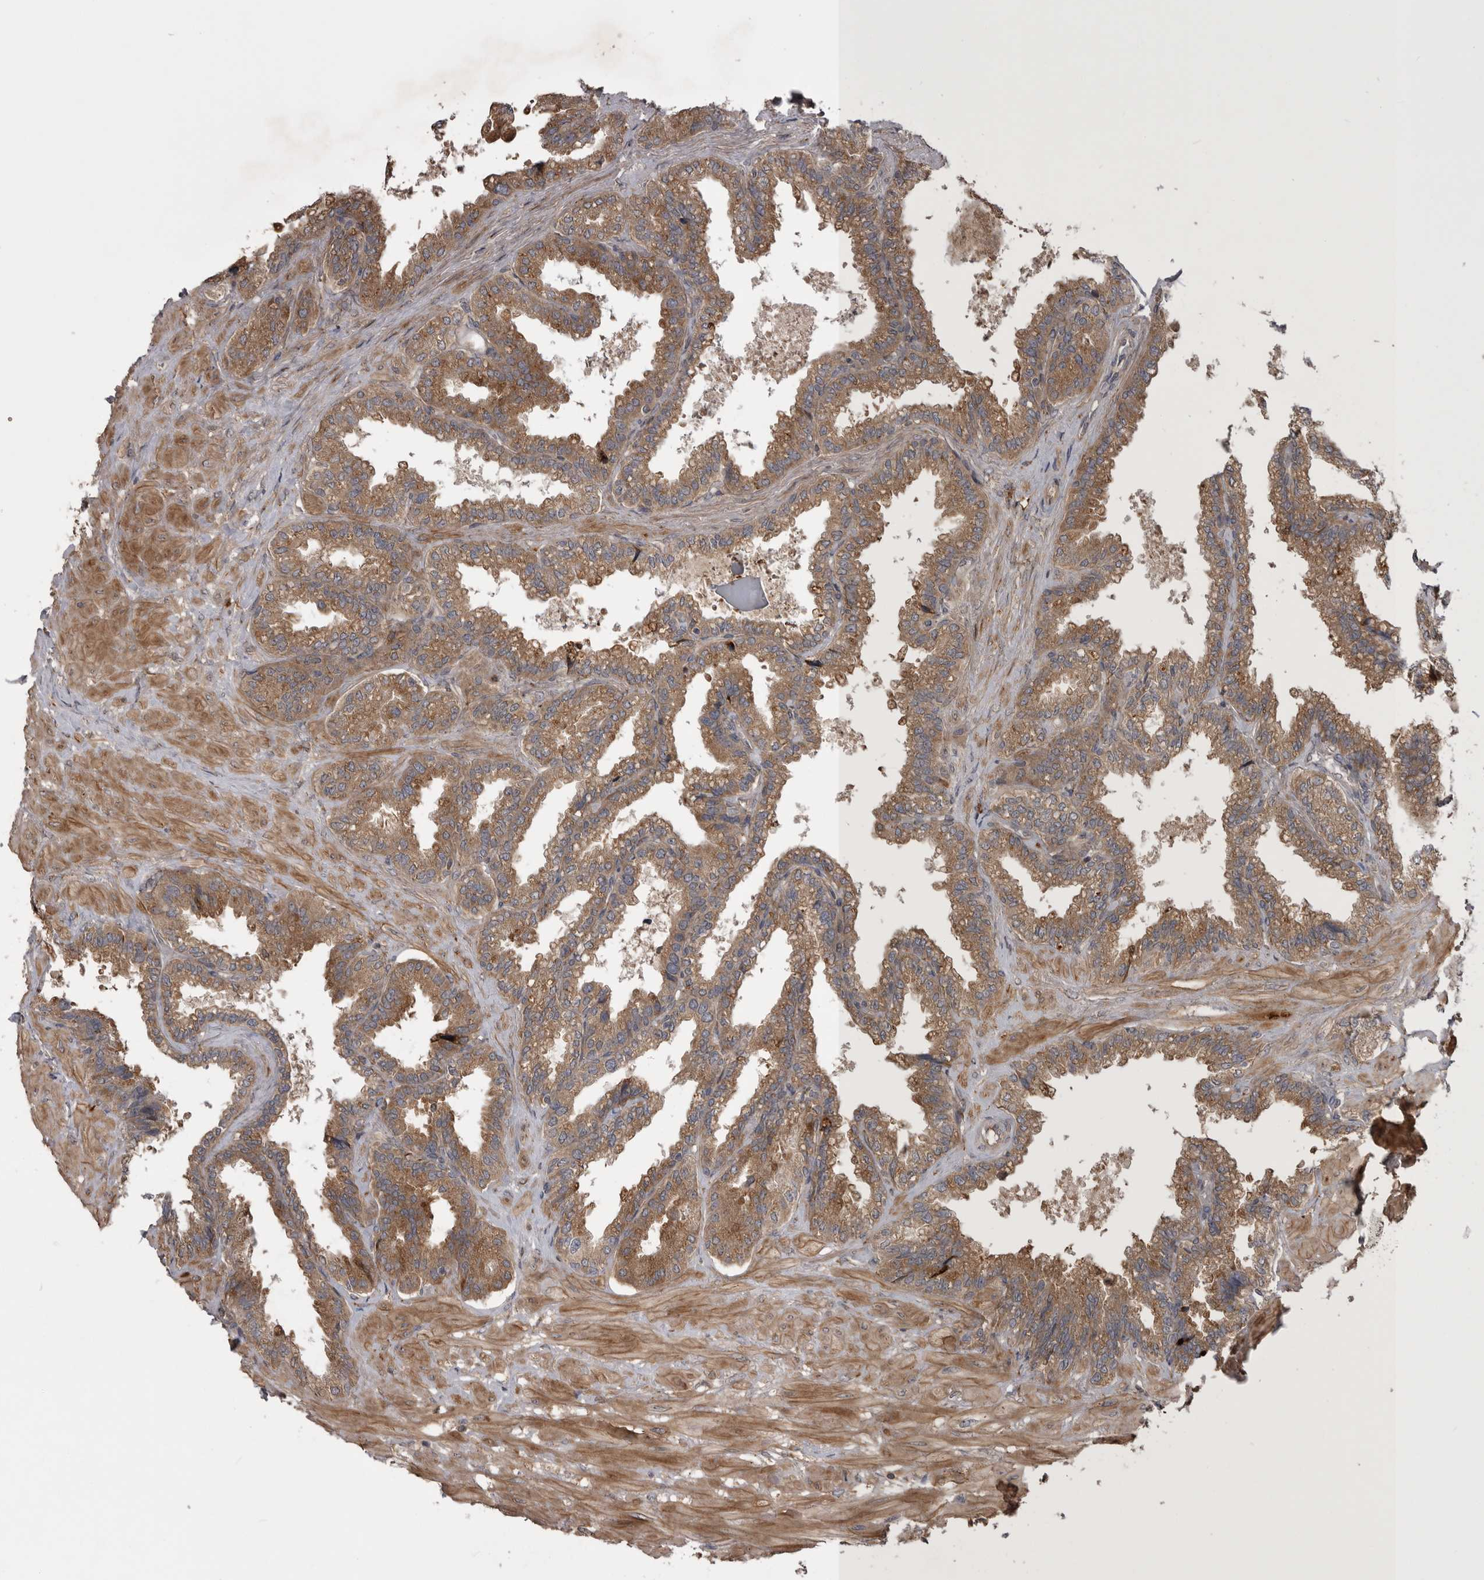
{"staining": {"intensity": "moderate", "quantity": ">75%", "location": "cytoplasmic/membranous"}, "tissue": "seminal vesicle", "cell_type": "Glandular cells", "image_type": "normal", "snomed": [{"axis": "morphology", "description": "Normal tissue, NOS"}, {"axis": "topography", "description": "Seminal veicle"}], "caption": "A high-resolution photomicrograph shows IHC staining of benign seminal vesicle, which reveals moderate cytoplasmic/membranous positivity in approximately >75% of glandular cells. The staining was performed using DAB (3,3'-diaminobenzidine), with brown indicating positive protein expression. Nuclei are stained blue with hematoxylin.", "gene": "RAB3GAP2", "patient": {"sex": "male", "age": 46}}